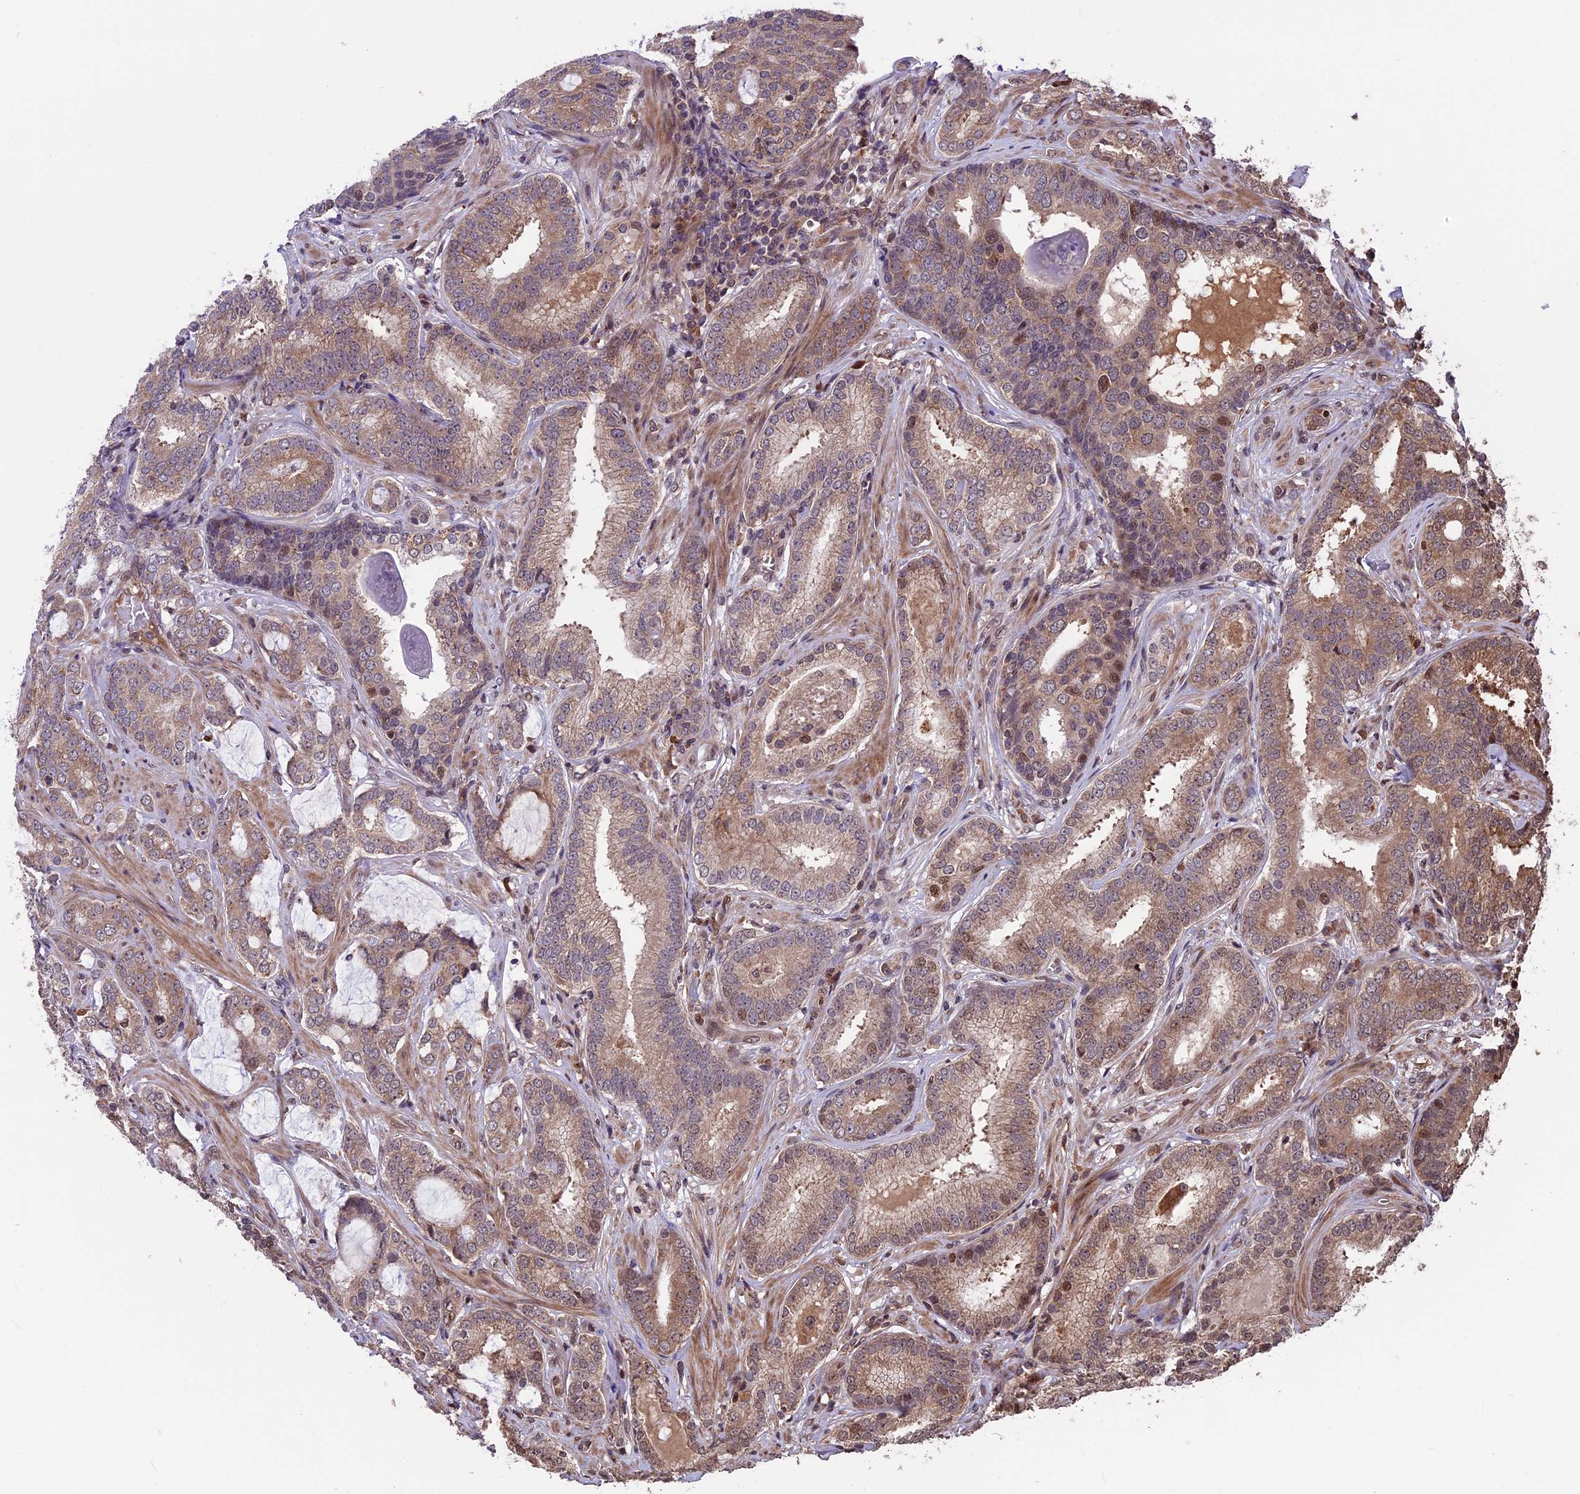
{"staining": {"intensity": "moderate", "quantity": ">75%", "location": "cytoplasmic/membranous"}, "tissue": "prostate cancer", "cell_type": "Tumor cells", "image_type": "cancer", "snomed": [{"axis": "morphology", "description": "Adenocarcinoma, High grade"}, {"axis": "topography", "description": "Prostate"}], "caption": "Approximately >75% of tumor cells in prostate cancer exhibit moderate cytoplasmic/membranous protein staining as visualized by brown immunohistochemical staining.", "gene": "ZNF598", "patient": {"sex": "male", "age": 63}}